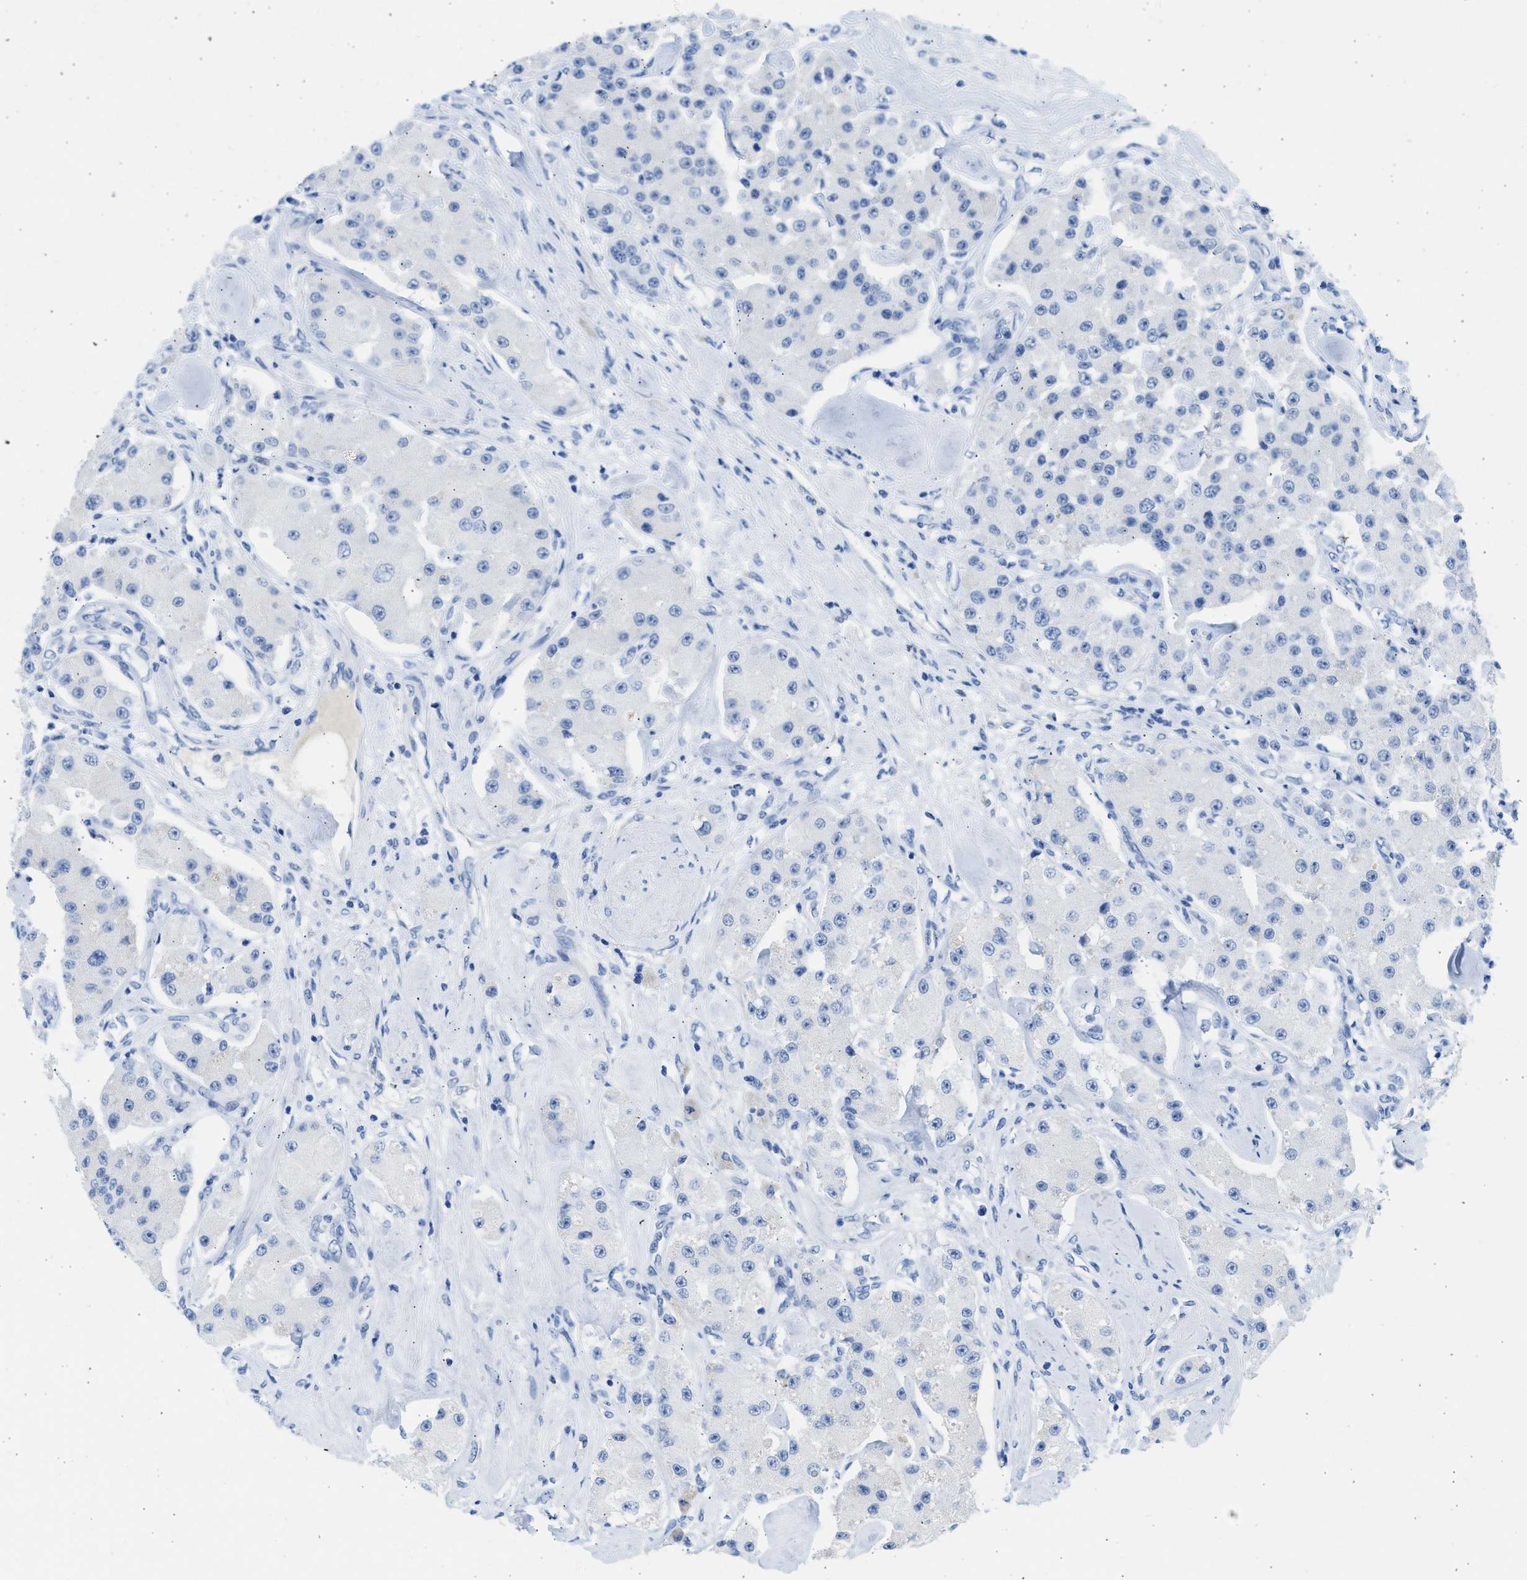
{"staining": {"intensity": "negative", "quantity": "none", "location": "none"}, "tissue": "carcinoid", "cell_type": "Tumor cells", "image_type": "cancer", "snomed": [{"axis": "morphology", "description": "Carcinoid, malignant, NOS"}, {"axis": "topography", "description": "Pancreas"}], "caption": "DAB (3,3'-diaminobenzidine) immunohistochemical staining of malignant carcinoid exhibits no significant staining in tumor cells.", "gene": "SPATA3", "patient": {"sex": "male", "age": 41}}